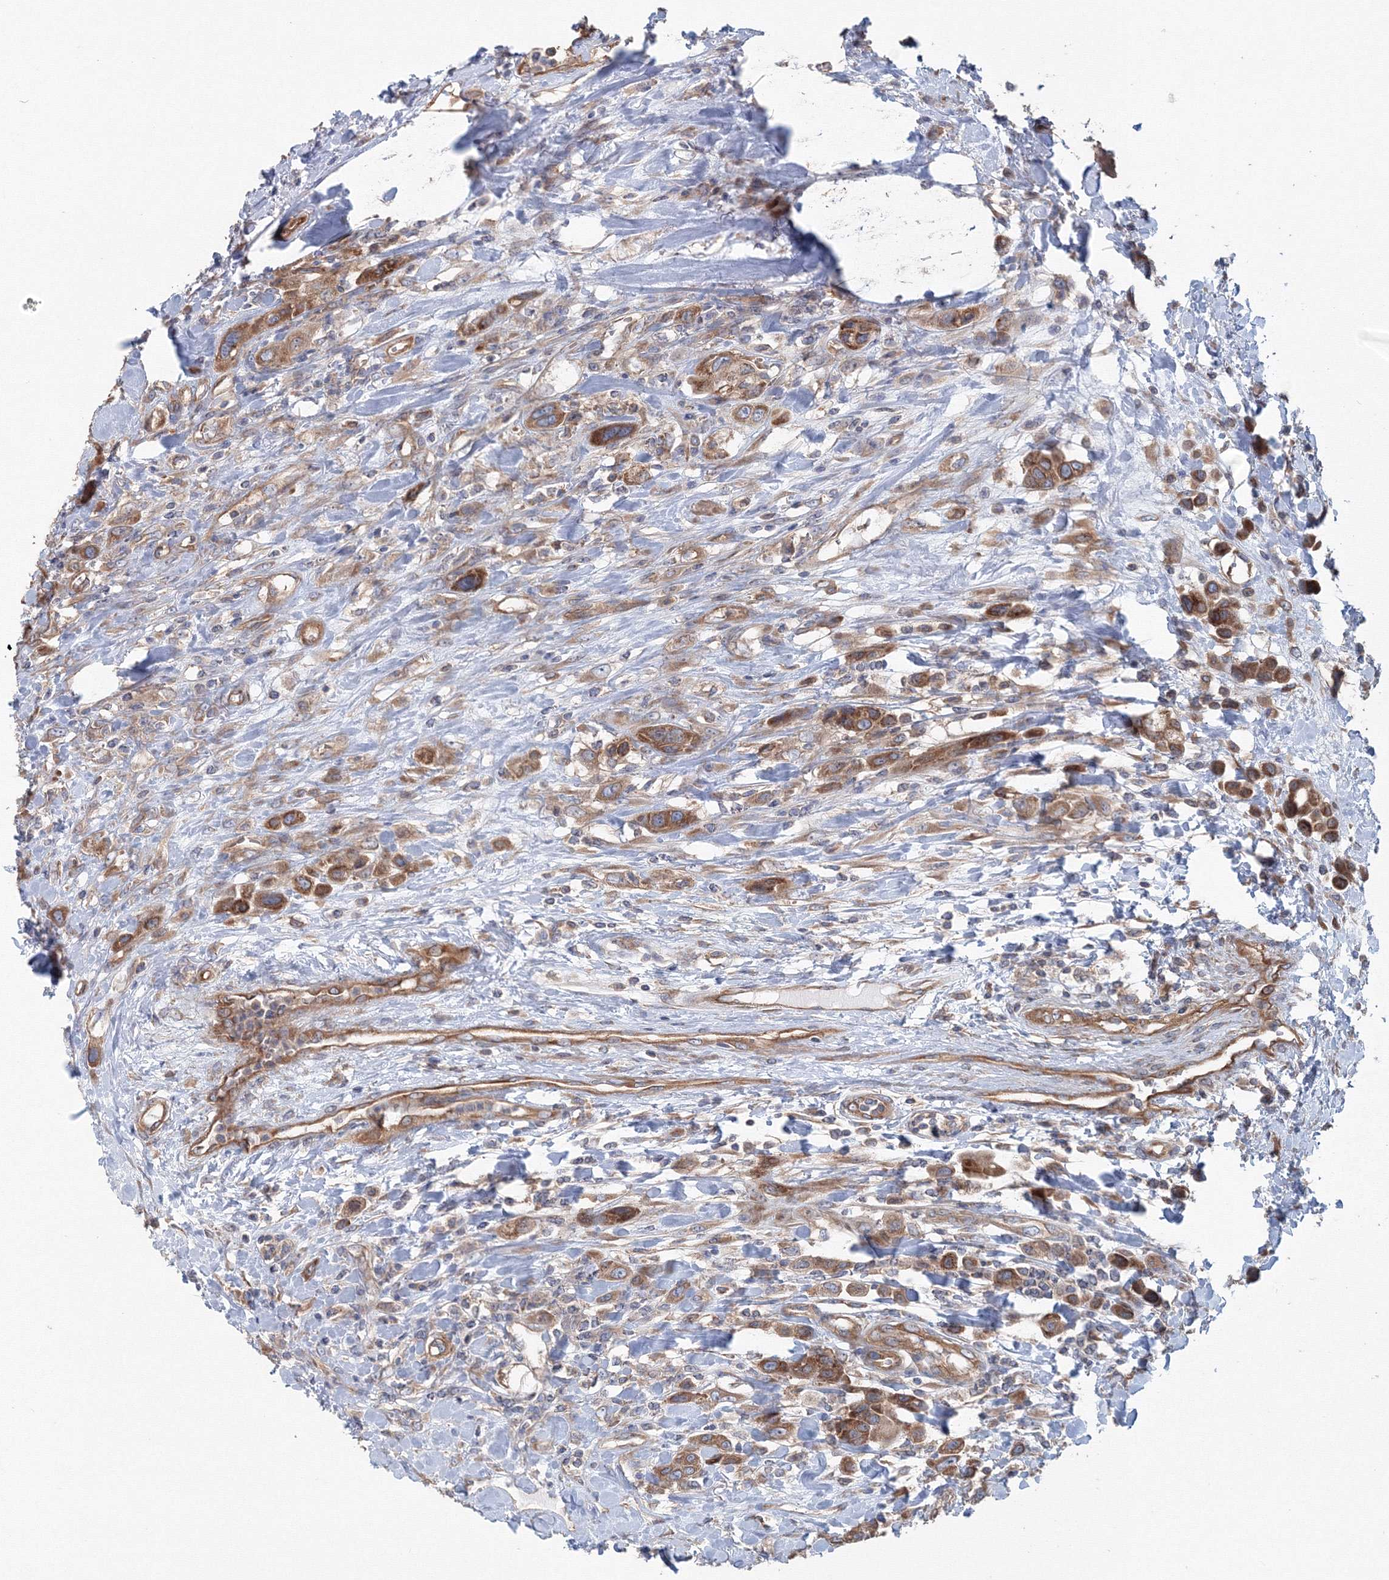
{"staining": {"intensity": "moderate", "quantity": ">75%", "location": "cytoplasmic/membranous"}, "tissue": "urothelial cancer", "cell_type": "Tumor cells", "image_type": "cancer", "snomed": [{"axis": "morphology", "description": "Urothelial carcinoma, High grade"}, {"axis": "topography", "description": "Urinary bladder"}], "caption": "Immunohistochemical staining of human urothelial cancer reveals medium levels of moderate cytoplasmic/membranous positivity in approximately >75% of tumor cells.", "gene": "EXOC1", "patient": {"sex": "male", "age": 50}}